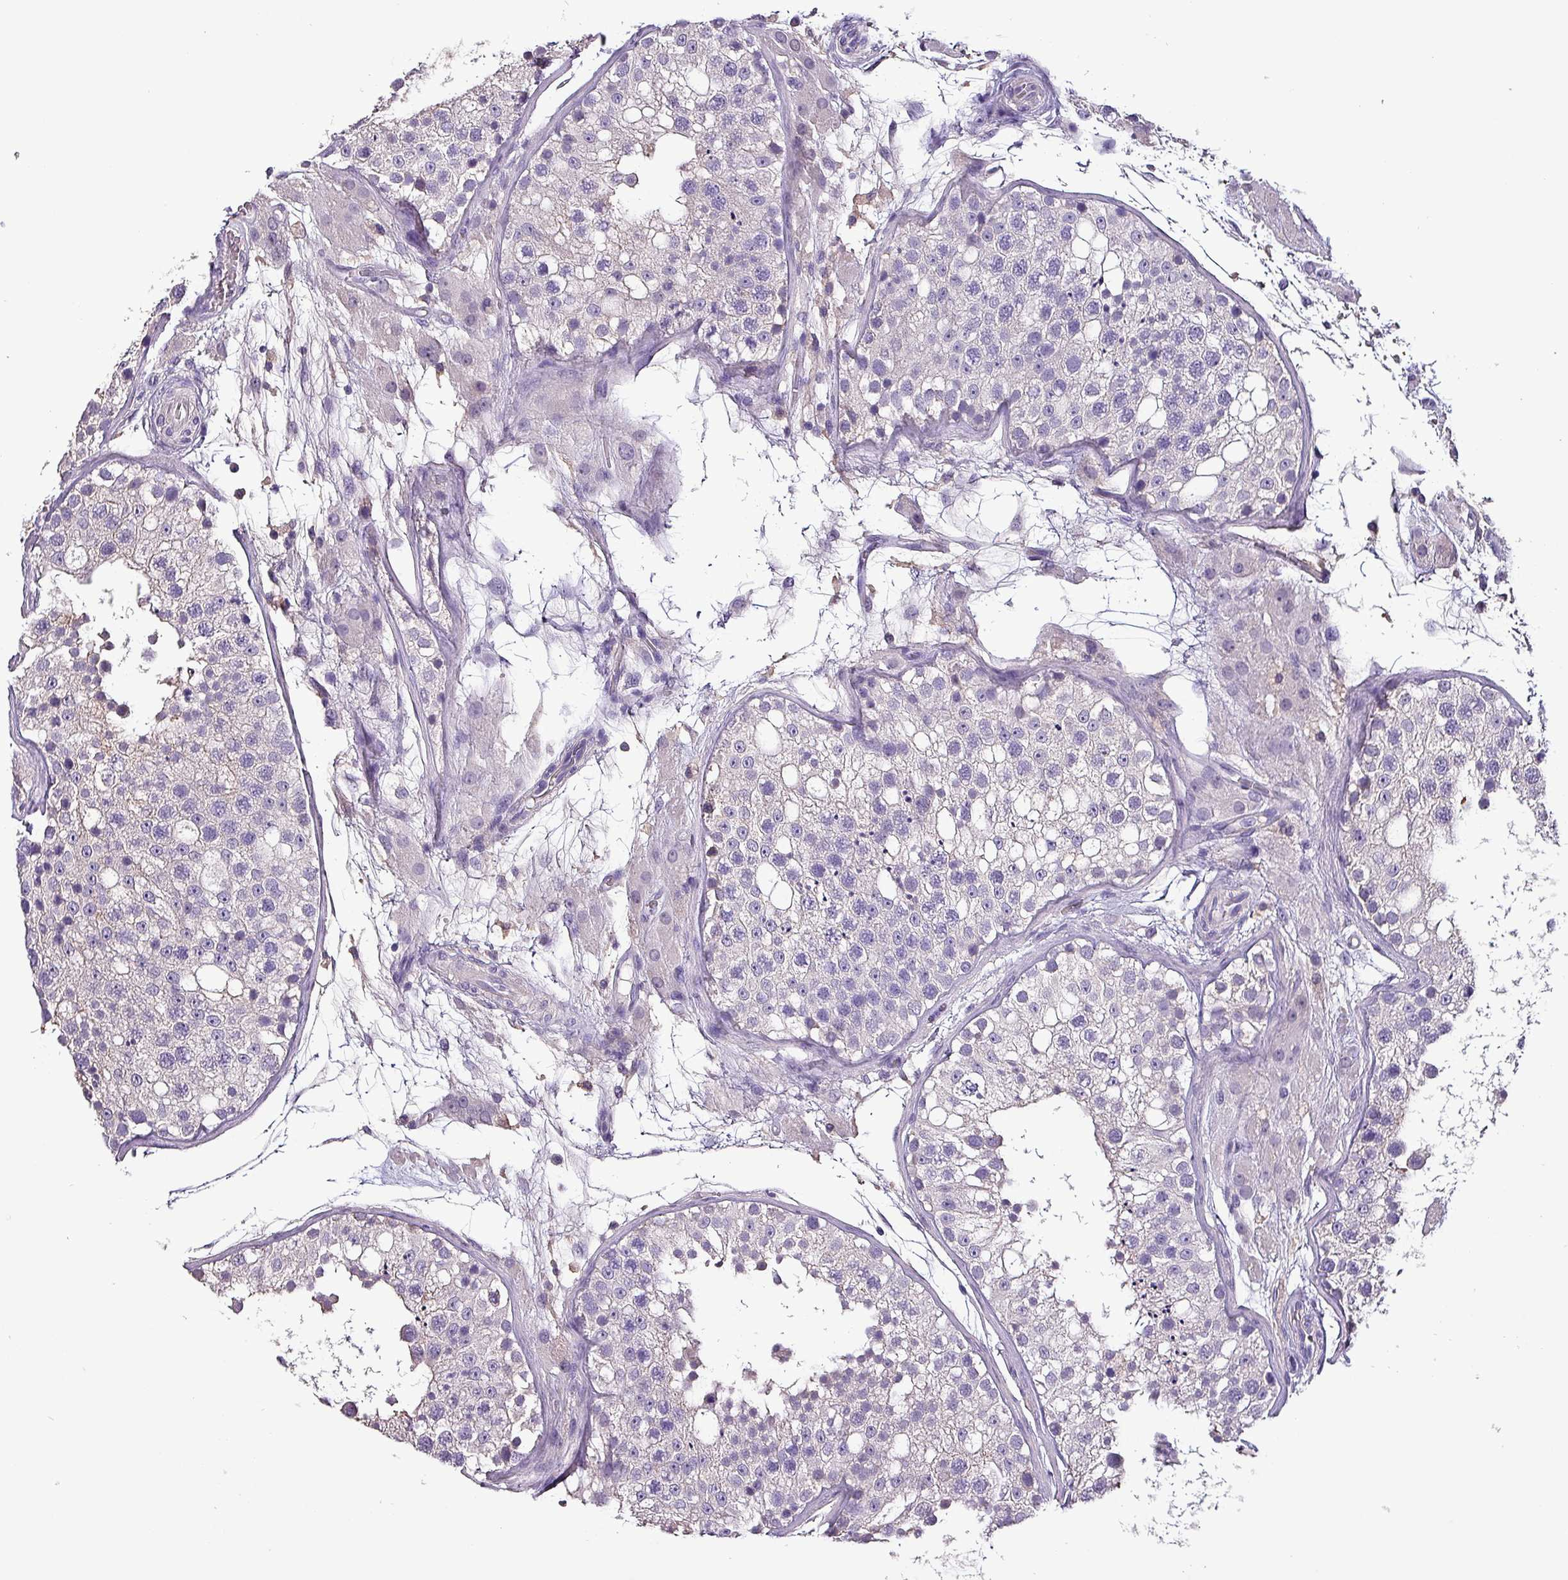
{"staining": {"intensity": "weak", "quantity": "<25%", "location": "cytoplasmic/membranous"}, "tissue": "testis", "cell_type": "Cells in seminiferous ducts", "image_type": "normal", "snomed": [{"axis": "morphology", "description": "Normal tissue, NOS"}, {"axis": "topography", "description": "Testis"}], "caption": "The histopathology image shows no staining of cells in seminiferous ducts in normal testis. Brightfield microscopy of immunohistochemistry stained with DAB (brown) and hematoxylin (blue), captured at high magnification.", "gene": "HTRA4", "patient": {"sex": "male", "age": 26}}